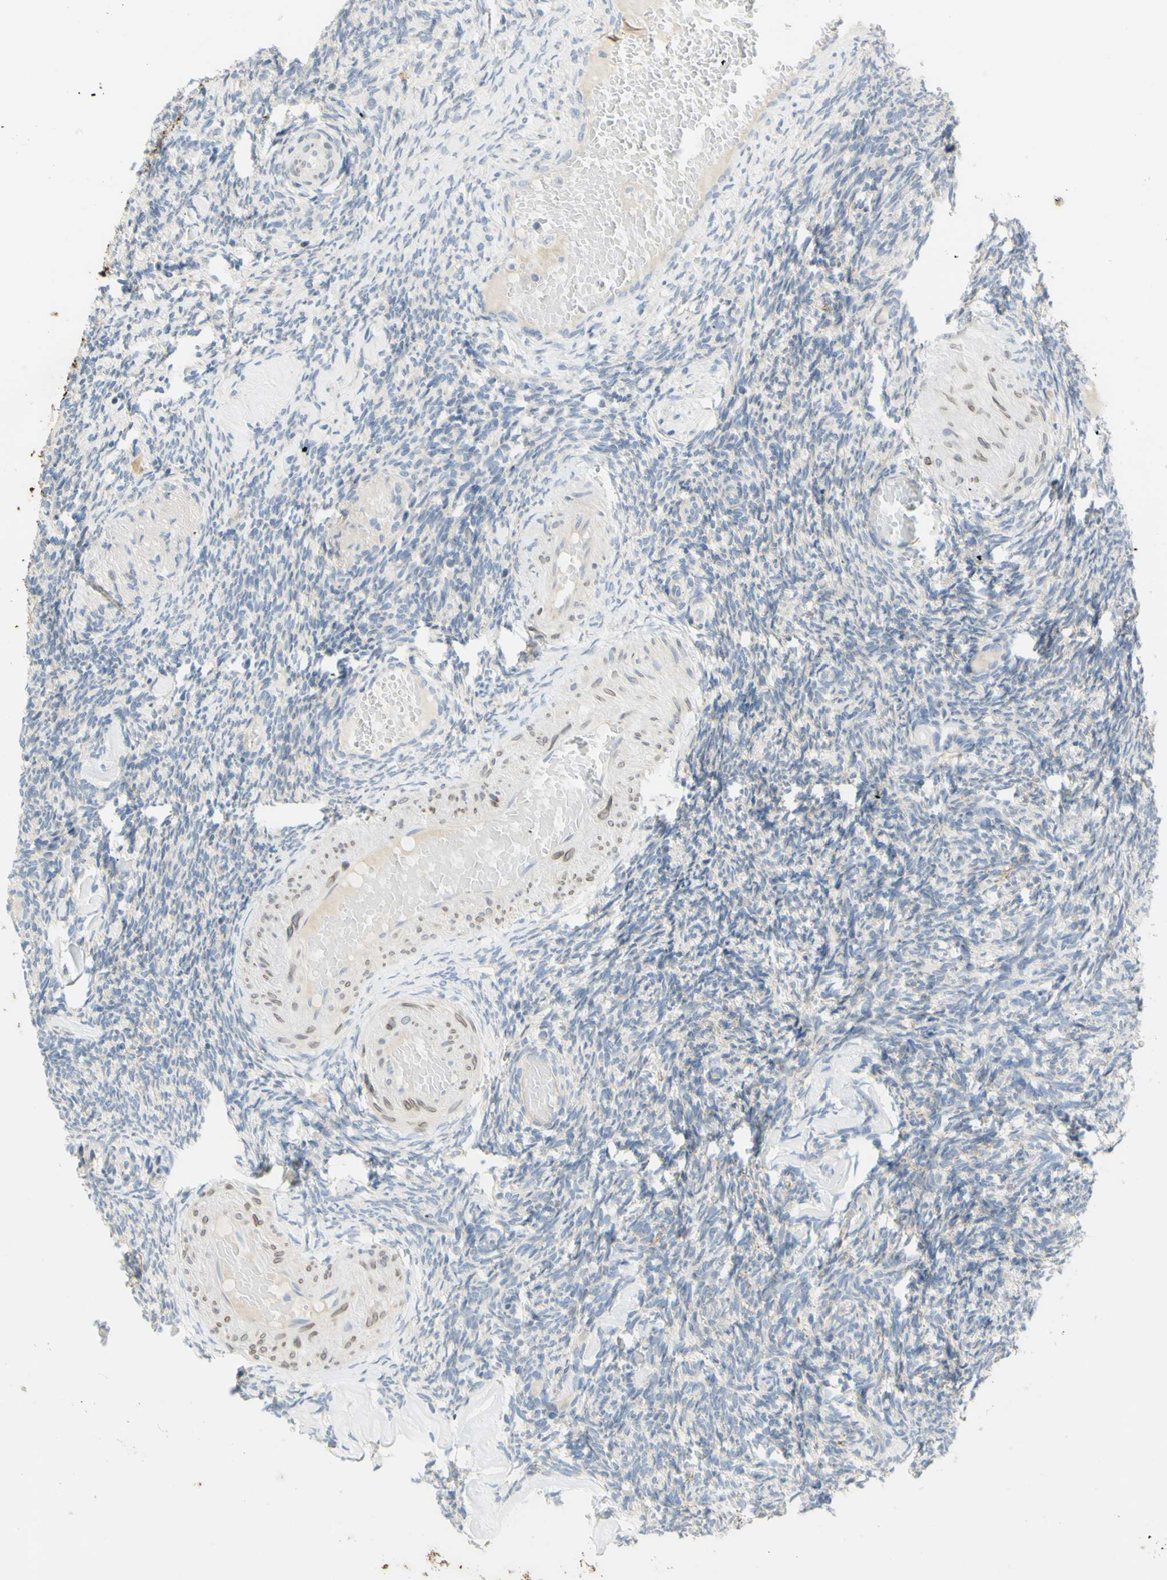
{"staining": {"intensity": "negative", "quantity": "none", "location": "none"}, "tissue": "ovary", "cell_type": "Follicle cells", "image_type": "normal", "snomed": [{"axis": "morphology", "description": "Normal tissue, NOS"}, {"axis": "topography", "description": "Ovary"}], "caption": "DAB (3,3'-diaminobenzidine) immunohistochemical staining of normal ovary shows no significant expression in follicle cells.", "gene": "CCNB2", "patient": {"sex": "female", "age": 60}}